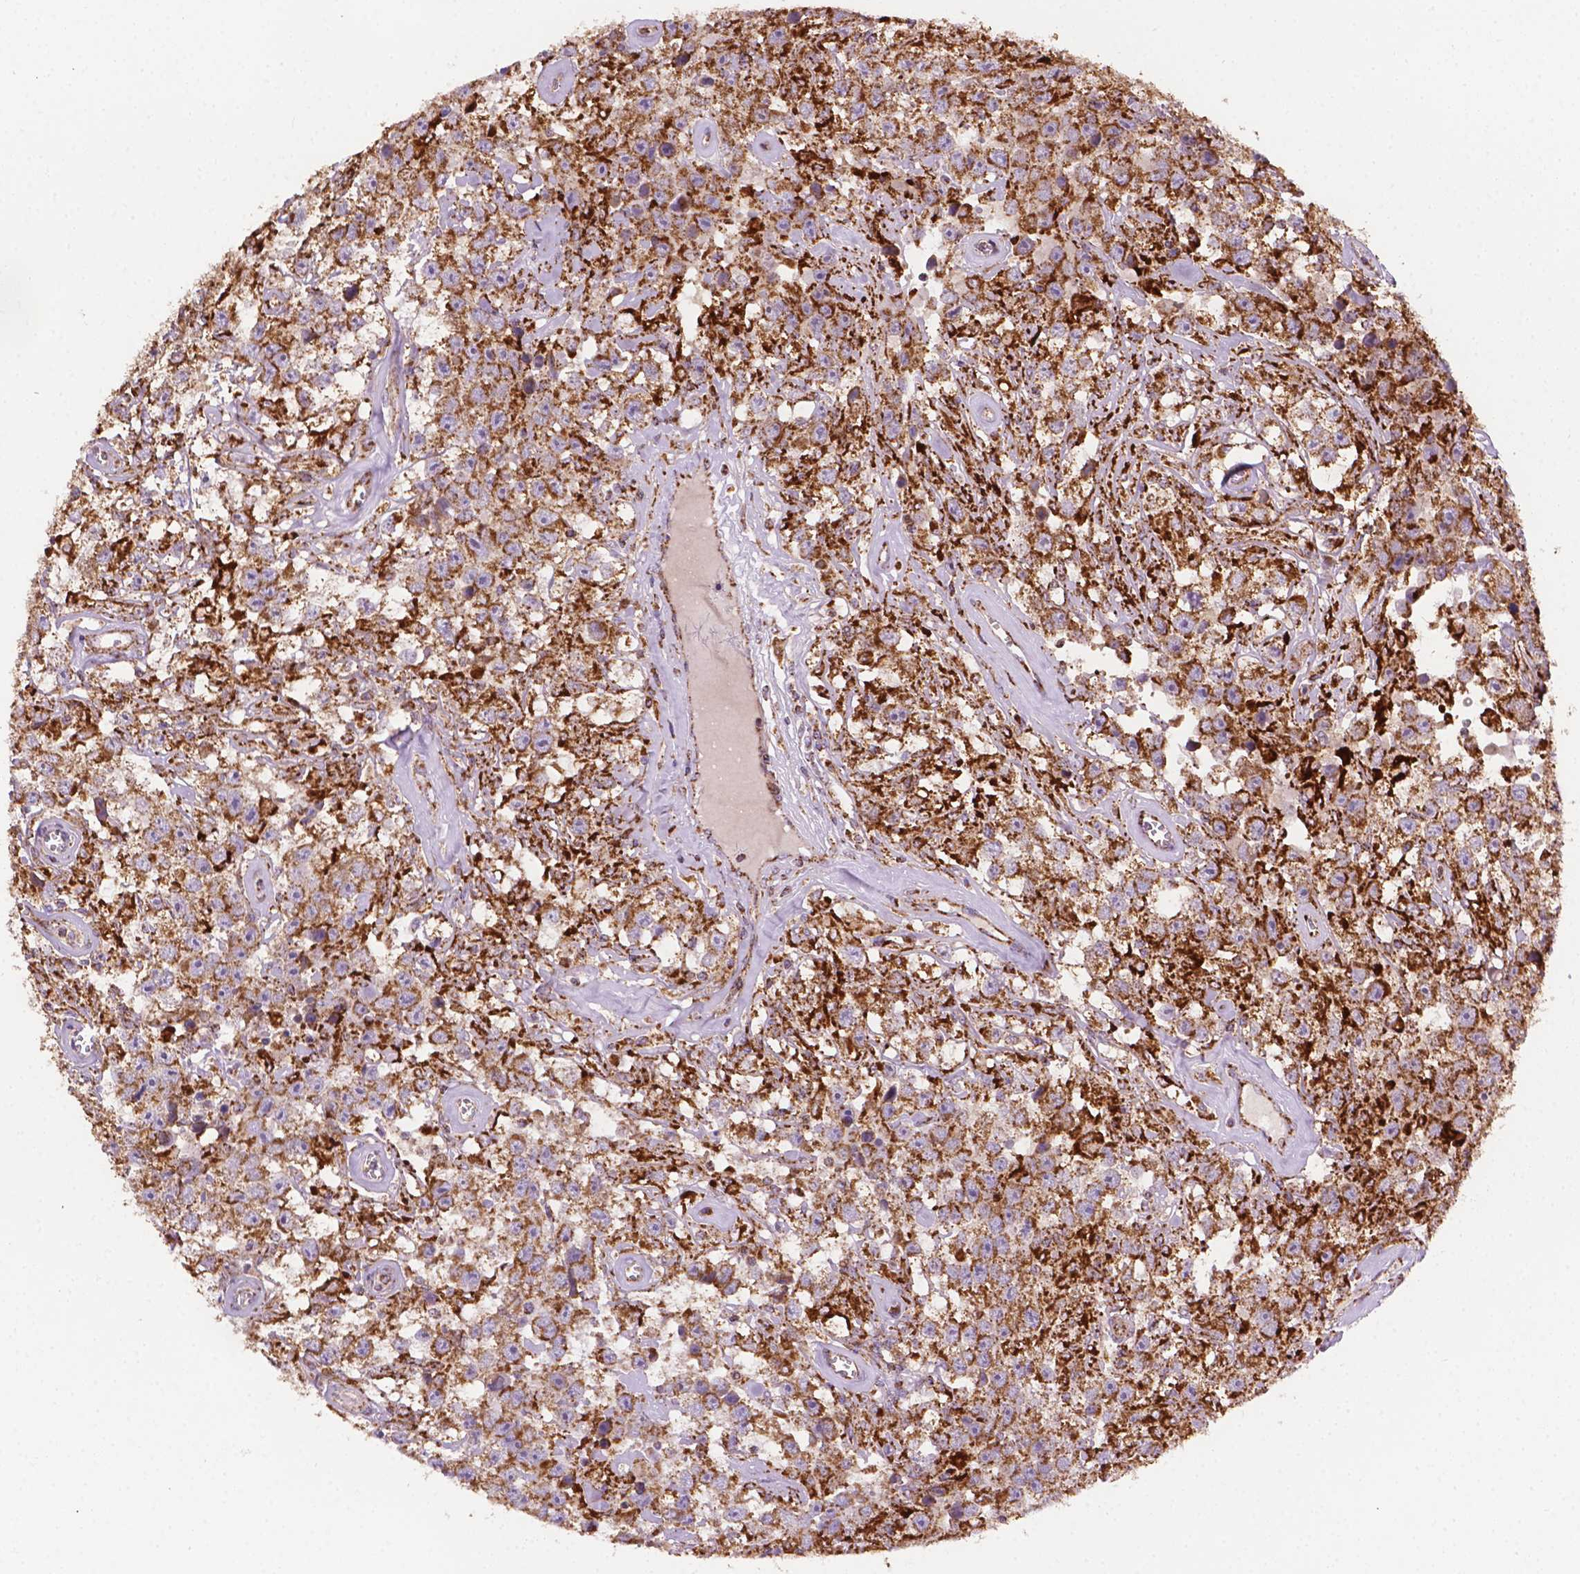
{"staining": {"intensity": "strong", "quantity": ">75%", "location": "cytoplasmic/membranous"}, "tissue": "testis cancer", "cell_type": "Tumor cells", "image_type": "cancer", "snomed": [{"axis": "morphology", "description": "Seminoma, NOS"}, {"axis": "topography", "description": "Testis"}], "caption": "Seminoma (testis) was stained to show a protein in brown. There is high levels of strong cytoplasmic/membranous expression in approximately >75% of tumor cells.", "gene": "ILVBL", "patient": {"sex": "male", "age": 43}}